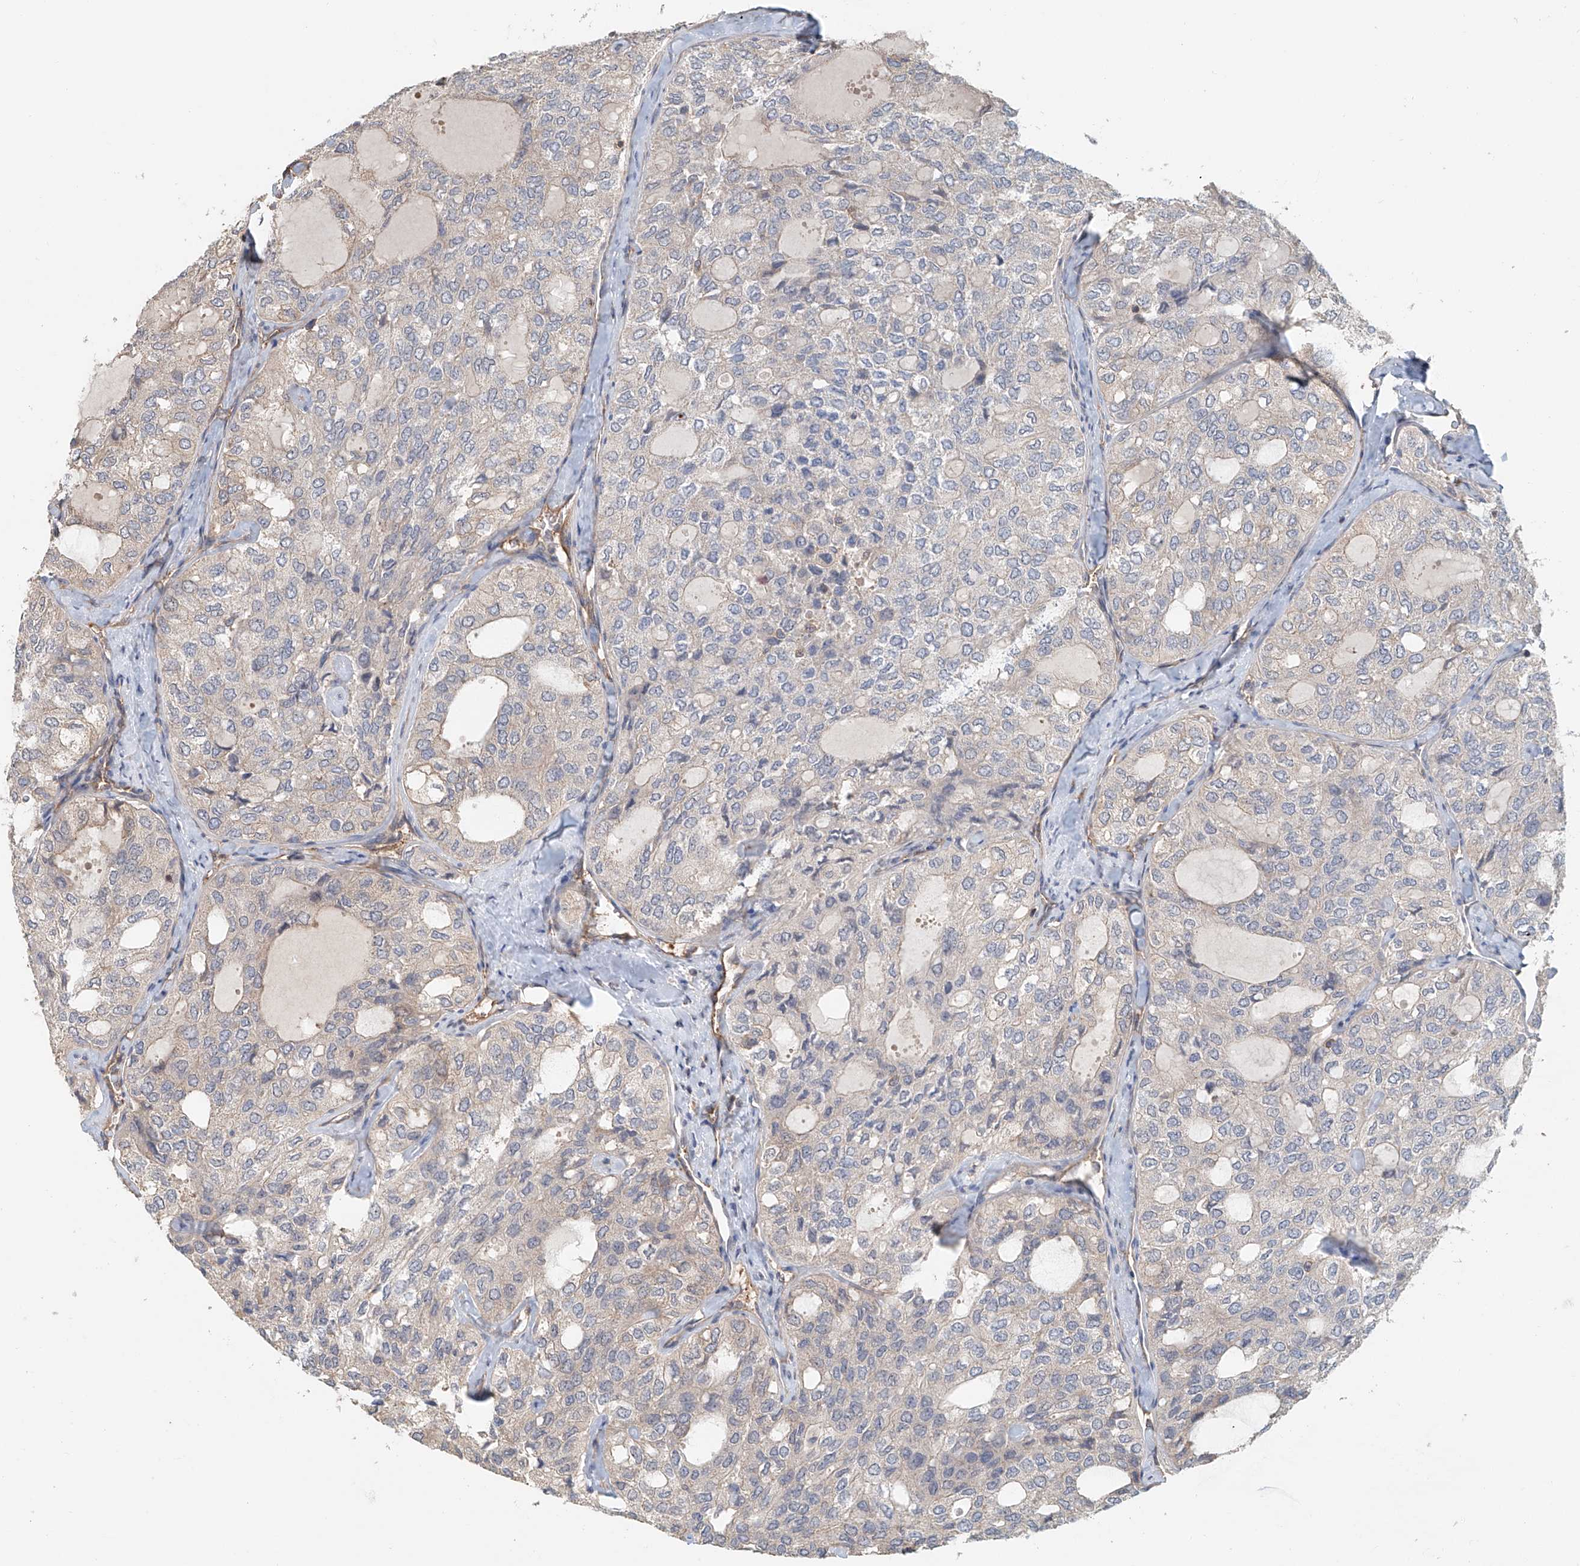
{"staining": {"intensity": "negative", "quantity": "none", "location": "none"}, "tissue": "thyroid cancer", "cell_type": "Tumor cells", "image_type": "cancer", "snomed": [{"axis": "morphology", "description": "Follicular adenoma carcinoma, NOS"}, {"axis": "topography", "description": "Thyroid gland"}], "caption": "Tumor cells are negative for protein expression in human thyroid cancer.", "gene": "FRYL", "patient": {"sex": "male", "age": 75}}